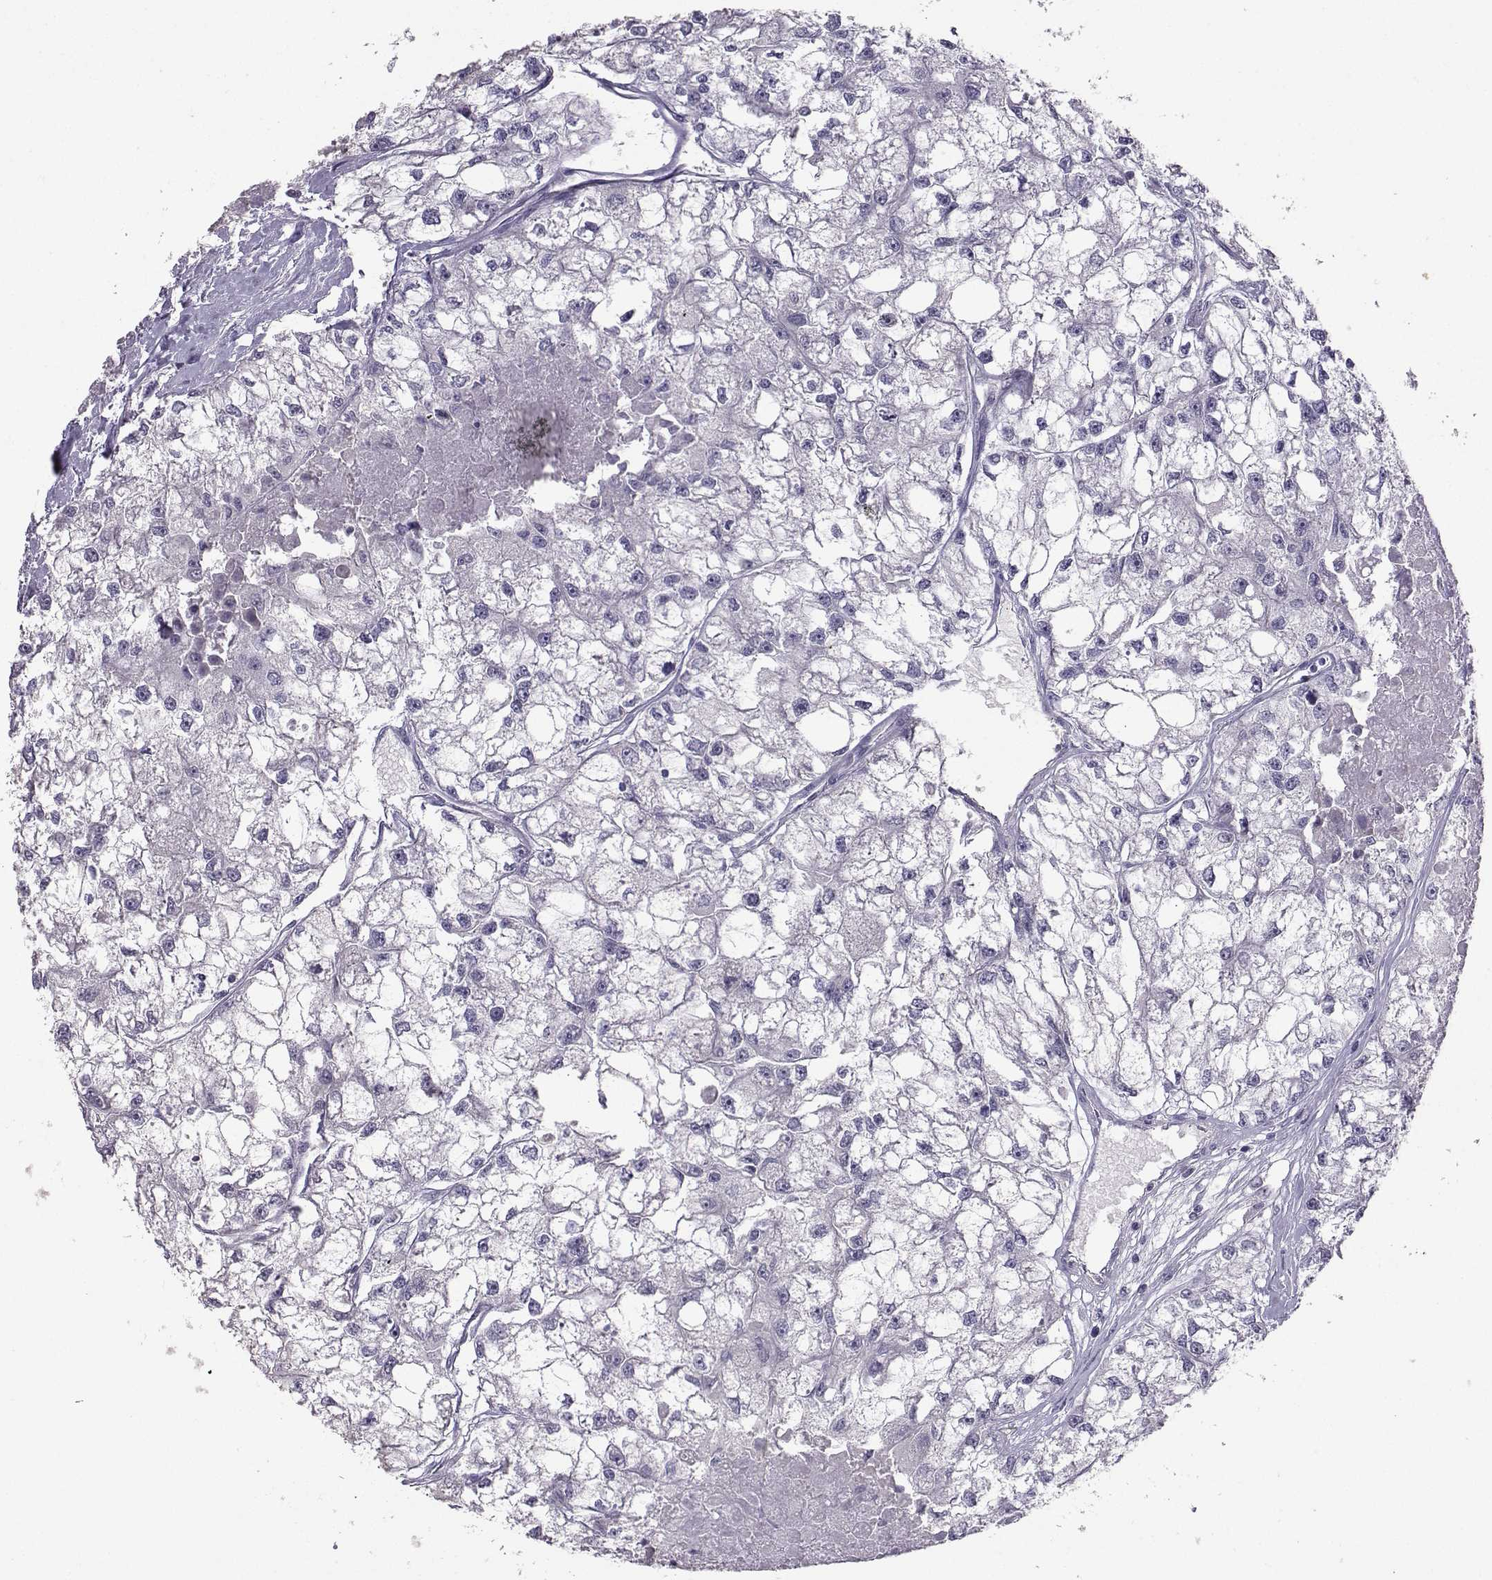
{"staining": {"intensity": "negative", "quantity": "none", "location": "none"}, "tissue": "renal cancer", "cell_type": "Tumor cells", "image_type": "cancer", "snomed": [{"axis": "morphology", "description": "Adenocarcinoma, NOS"}, {"axis": "topography", "description": "Kidney"}], "caption": "Immunohistochemistry (IHC) histopathology image of renal cancer stained for a protein (brown), which reveals no positivity in tumor cells.", "gene": "CARTPT", "patient": {"sex": "male", "age": 56}}